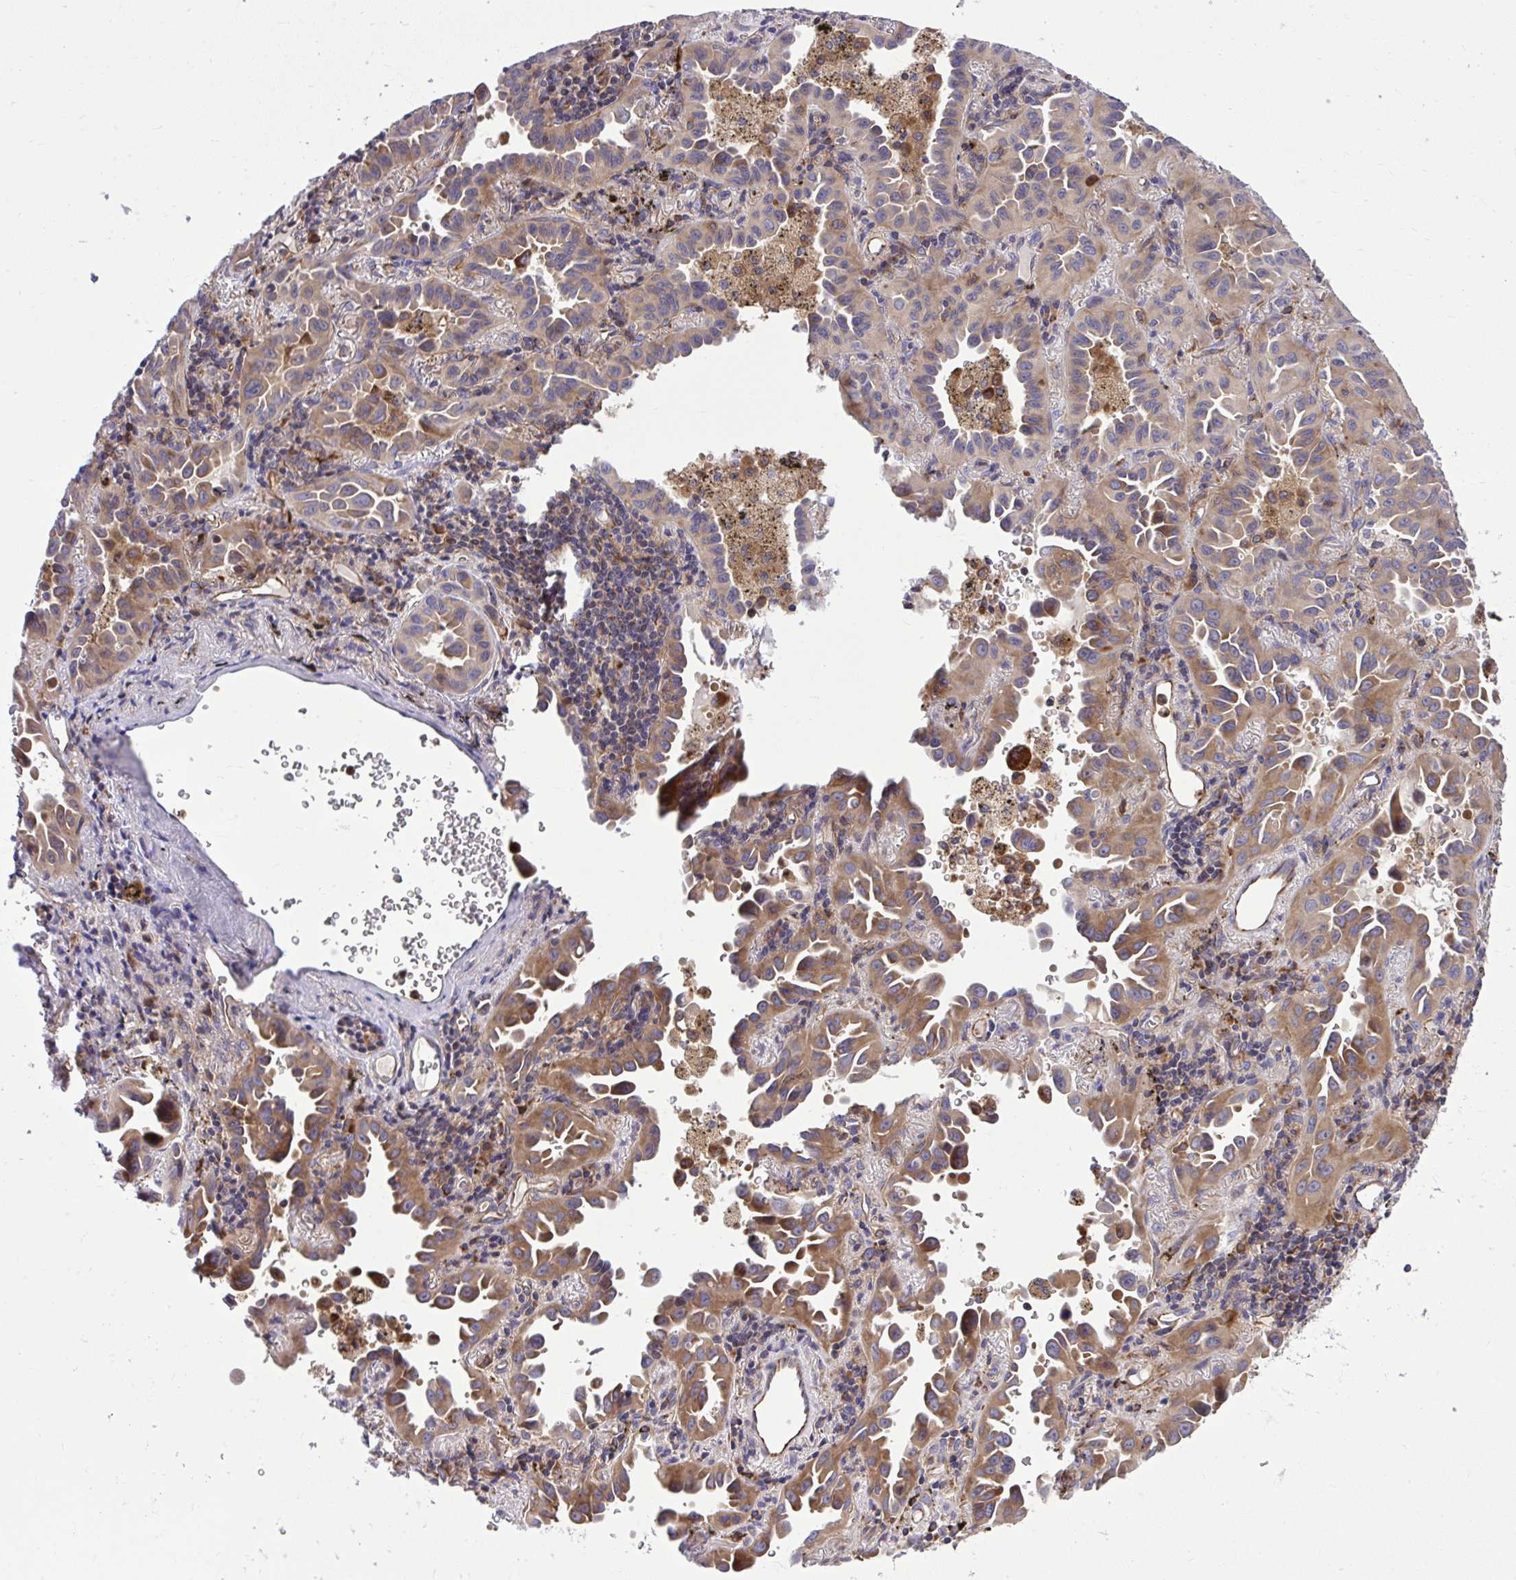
{"staining": {"intensity": "weak", "quantity": ">75%", "location": "cytoplasmic/membranous"}, "tissue": "lung cancer", "cell_type": "Tumor cells", "image_type": "cancer", "snomed": [{"axis": "morphology", "description": "Adenocarcinoma, NOS"}, {"axis": "topography", "description": "Lung"}], "caption": "Immunohistochemistry (IHC) micrograph of neoplastic tissue: human lung adenocarcinoma stained using IHC reveals low levels of weak protein expression localized specifically in the cytoplasmic/membranous of tumor cells, appearing as a cytoplasmic/membranous brown color.", "gene": "PAIP2", "patient": {"sex": "male", "age": 68}}